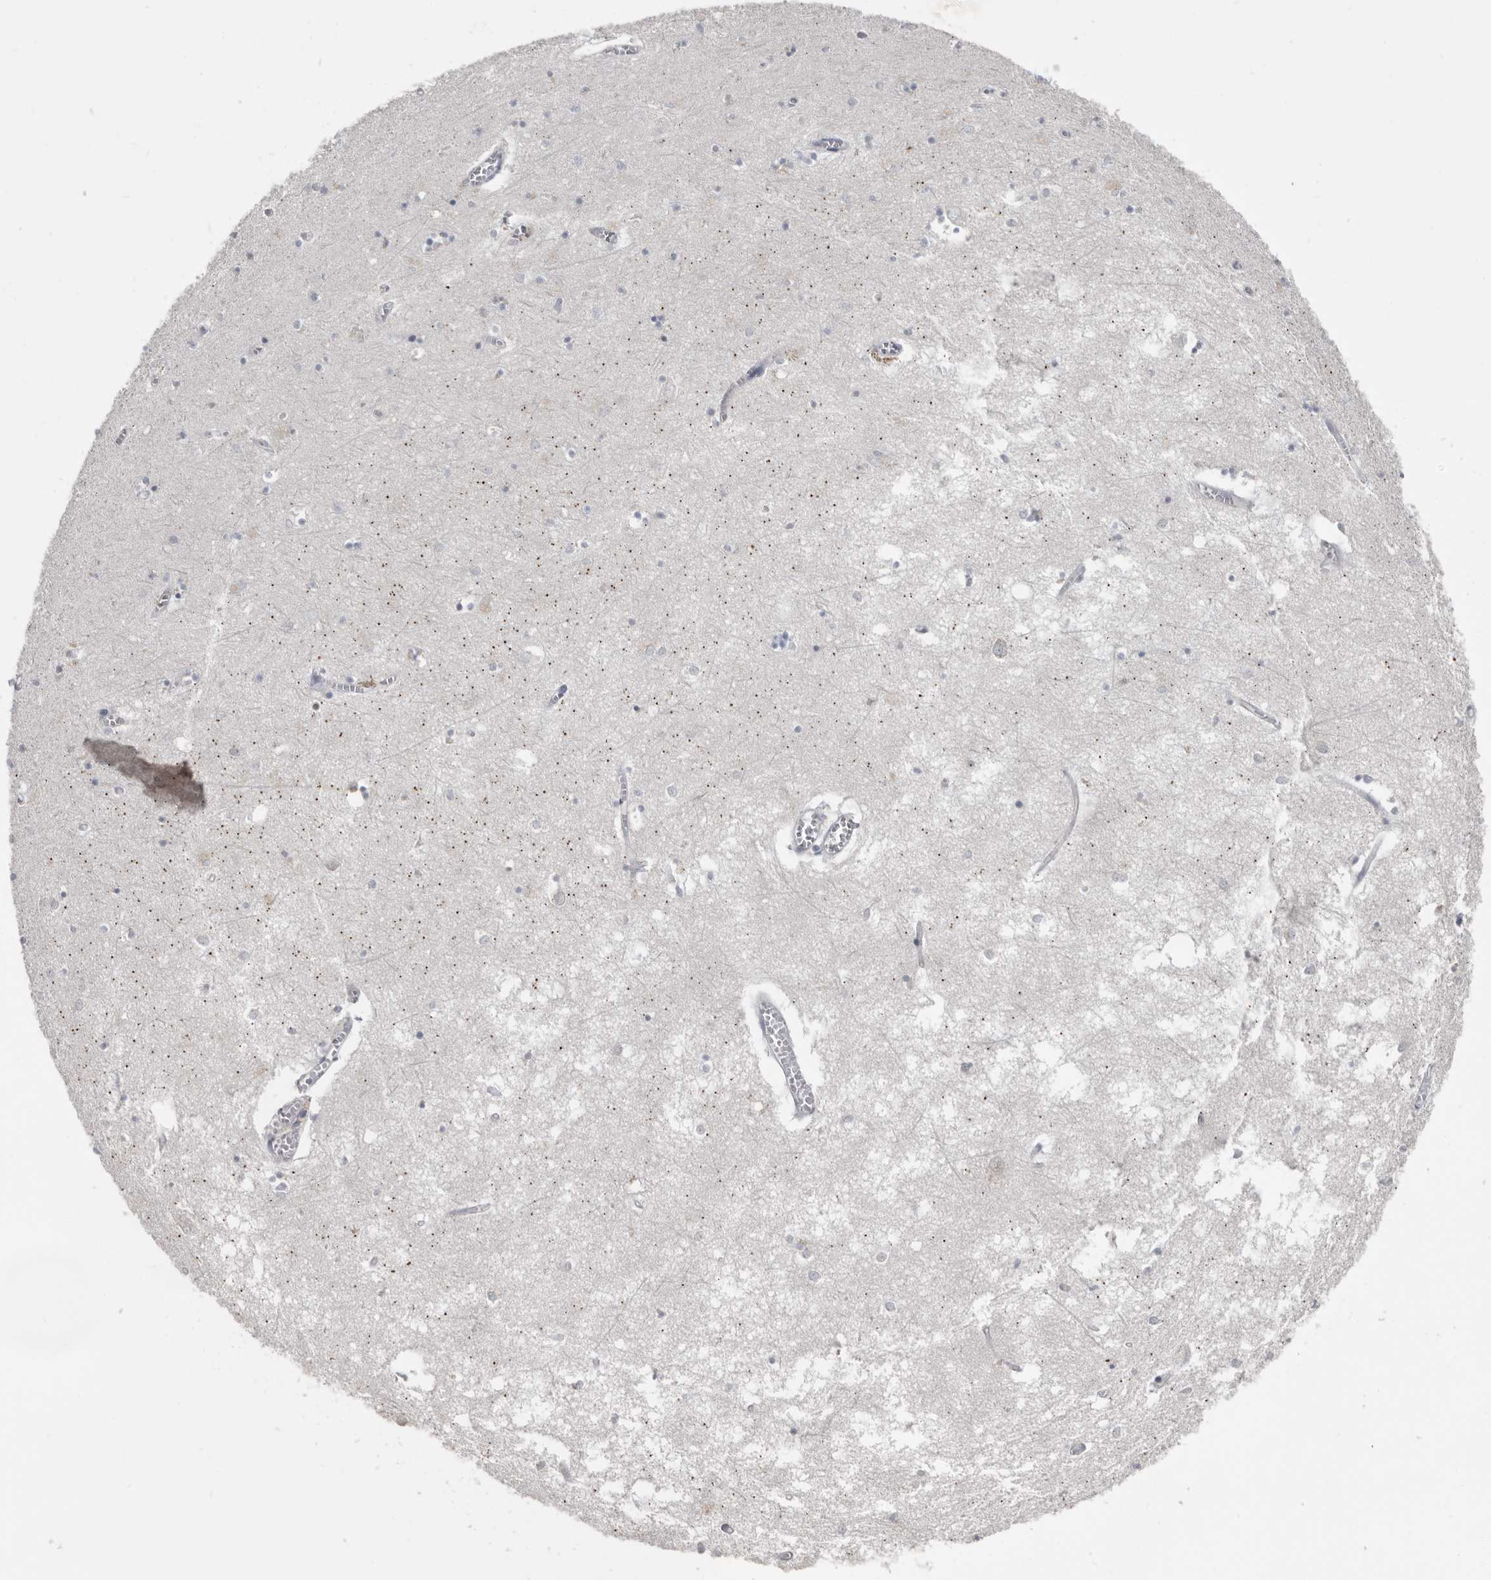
{"staining": {"intensity": "negative", "quantity": "none", "location": "none"}, "tissue": "hippocampus", "cell_type": "Glial cells", "image_type": "normal", "snomed": [{"axis": "morphology", "description": "Normal tissue, NOS"}, {"axis": "topography", "description": "Hippocampus"}], "caption": "This is a photomicrograph of immunohistochemistry (IHC) staining of unremarkable hippocampus, which shows no positivity in glial cells.", "gene": "ZNF114", "patient": {"sex": "male", "age": 70}}